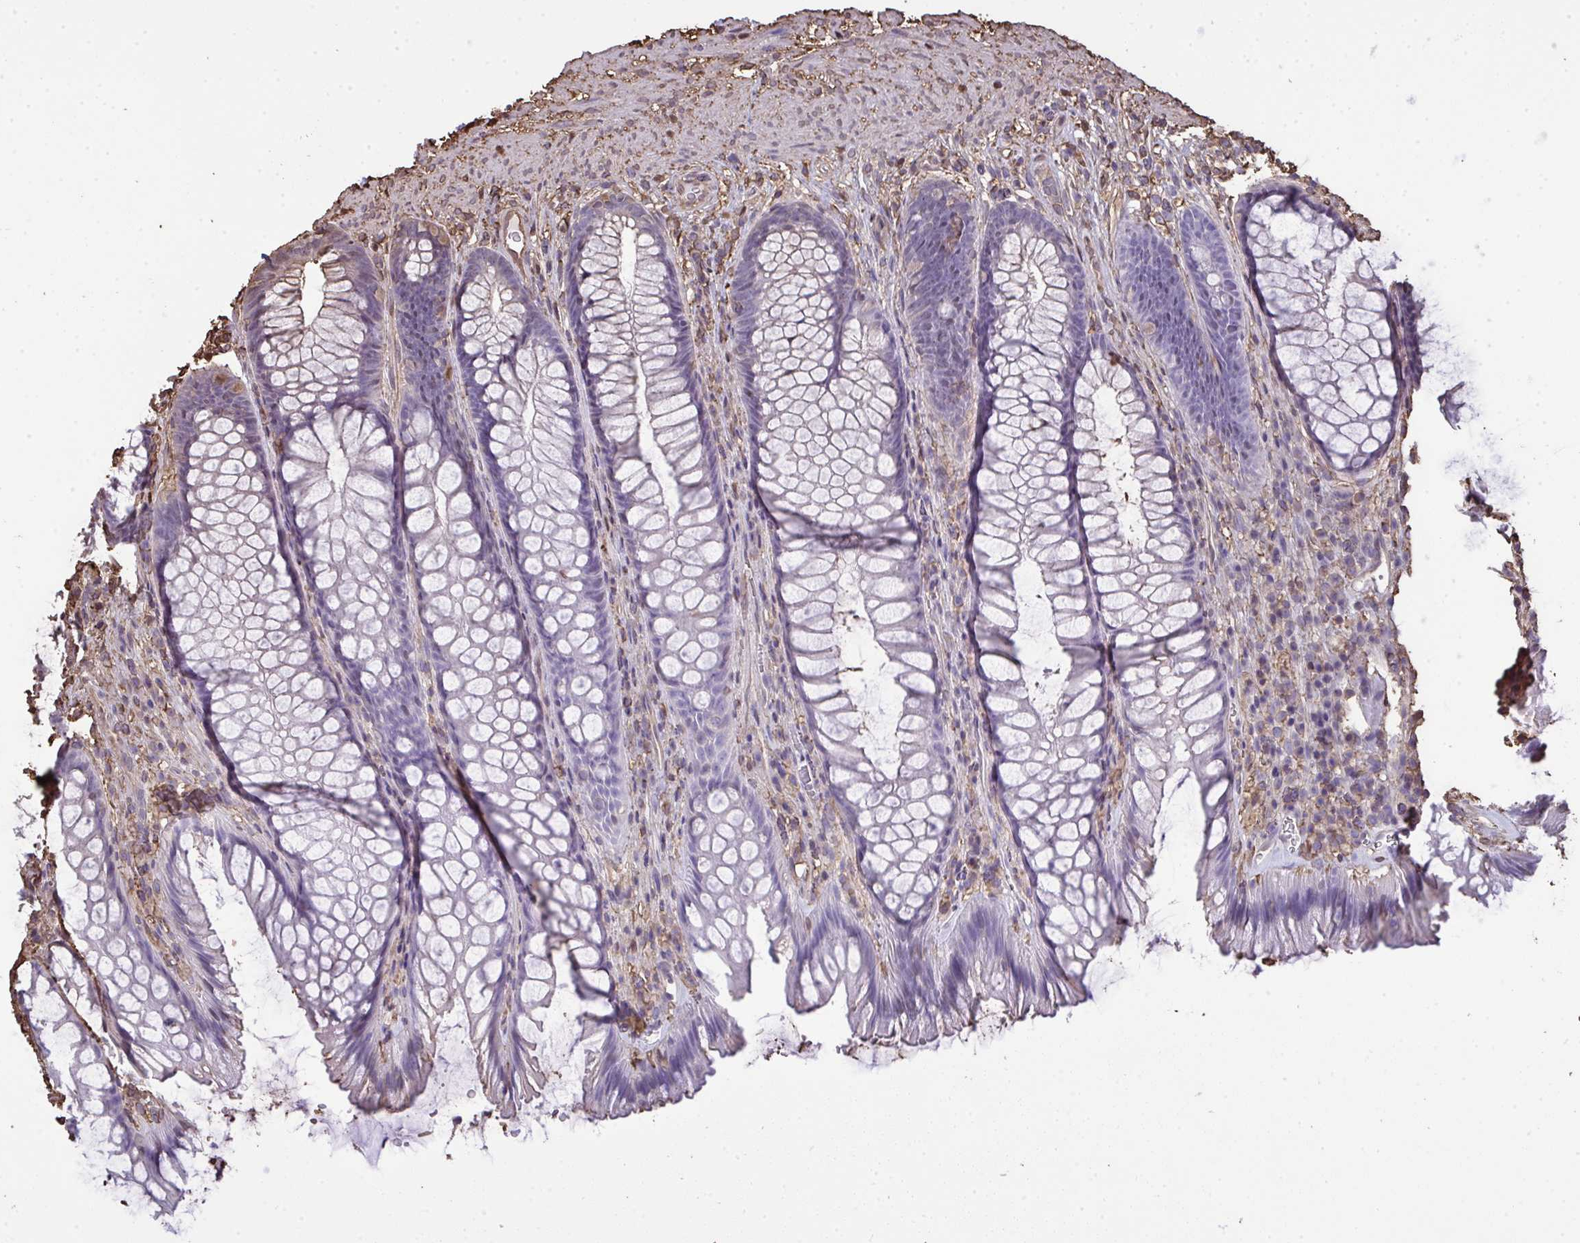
{"staining": {"intensity": "negative", "quantity": "none", "location": "none"}, "tissue": "rectum", "cell_type": "Glandular cells", "image_type": "normal", "snomed": [{"axis": "morphology", "description": "Normal tissue, NOS"}, {"axis": "topography", "description": "Rectum"}], "caption": "A high-resolution micrograph shows immunohistochemistry (IHC) staining of unremarkable rectum, which reveals no significant positivity in glandular cells.", "gene": "ANXA5", "patient": {"sex": "male", "age": 53}}